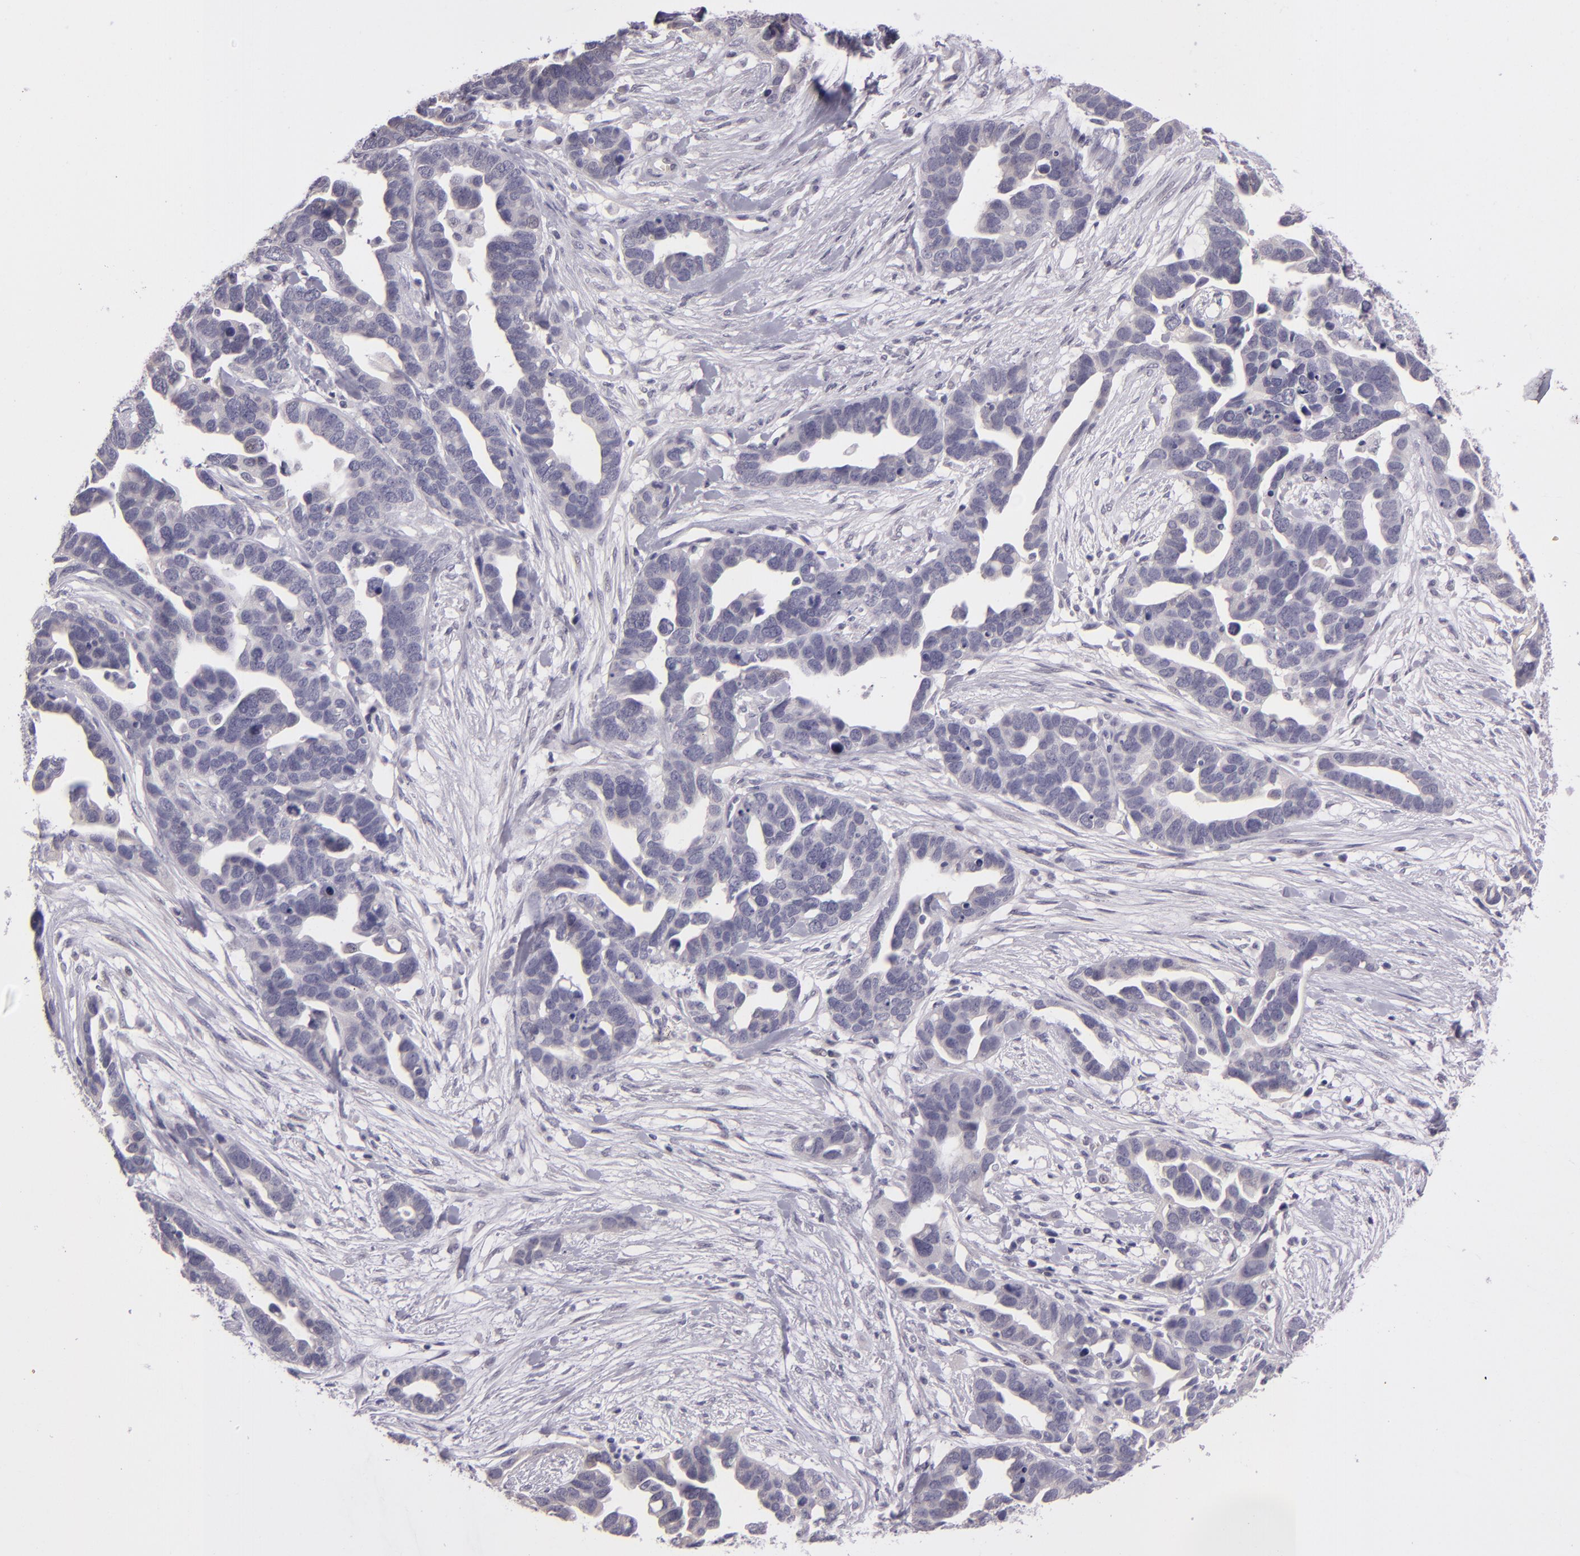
{"staining": {"intensity": "negative", "quantity": "none", "location": "none"}, "tissue": "ovarian cancer", "cell_type": "Tumor cells", "image_type": "cancer", "snomed": [{"axis": "morphology", "description": "Cystadenocarcinoma, serous, NOS"}, {"axis": "topography", "description": "Ovary"}], "caption": "IHC micrograph of human ovarian cancer (serous cystadenocarcinoma) stained for a protein (brown), which reveals no positivity in tumor cells.", "gene": "SNCB", "patient": {"sex": "female", "age": 54}}